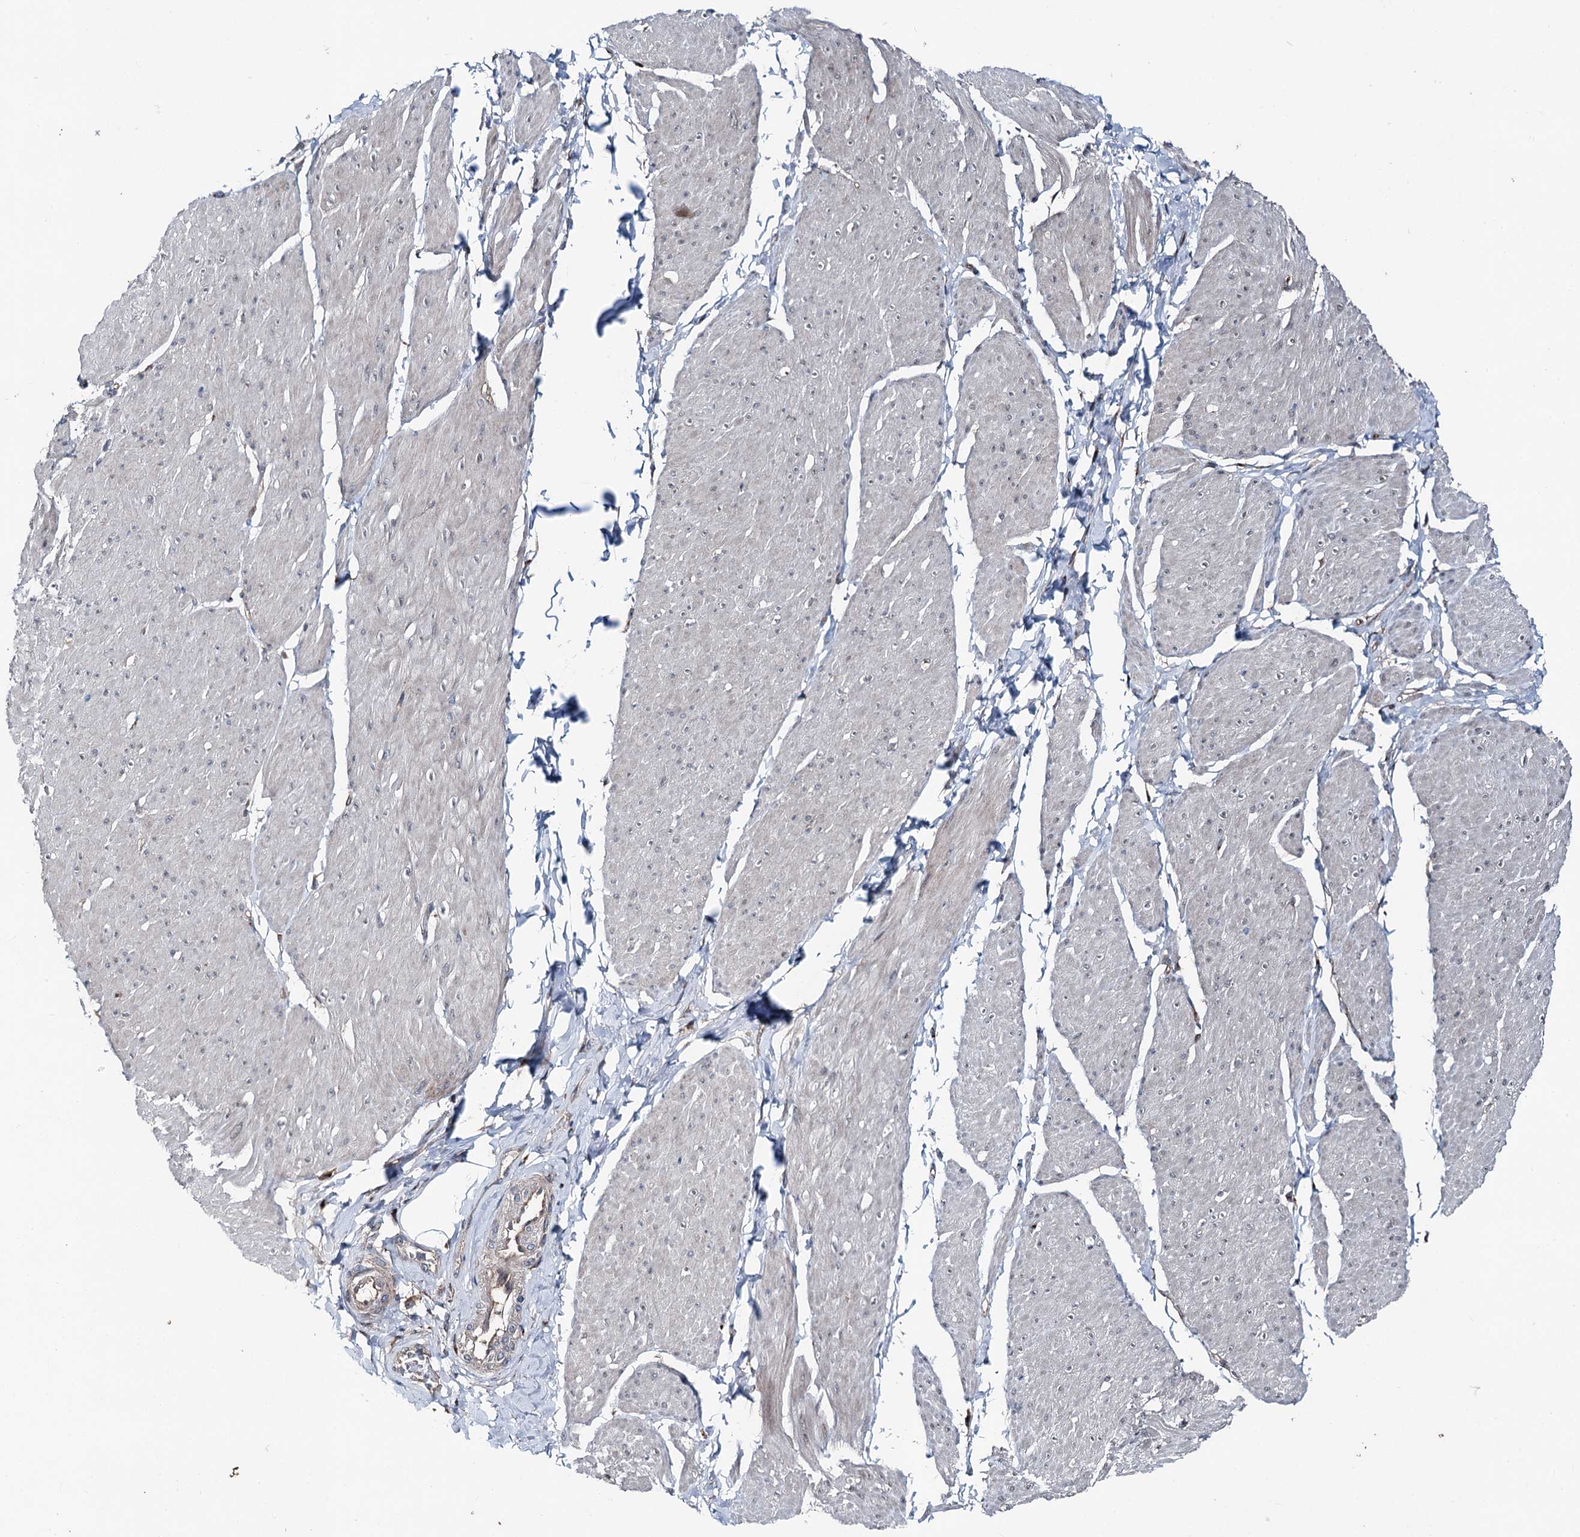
{"staining": {"intensity": "weak", "quantity": "<25%", "location": "cytoplasmic/membranous"}, "tissue": "smooth muscle", "cell_type": "Smooth muscle cells", "image_type": "normal", "snomed": [{"axis": "morphology", "description": "Urothelial carcinoma, High grade"}, {"axis": "topography", "description": "Urinary bladder"}], "caption": "Immunohistochemical staining of normal smooth muscle exhibits no significant expression in smooth muscle cells. Nuclei are stained in blue.", "gene": "PSMD13", "patient": {"sex": "male", "age": 46}}